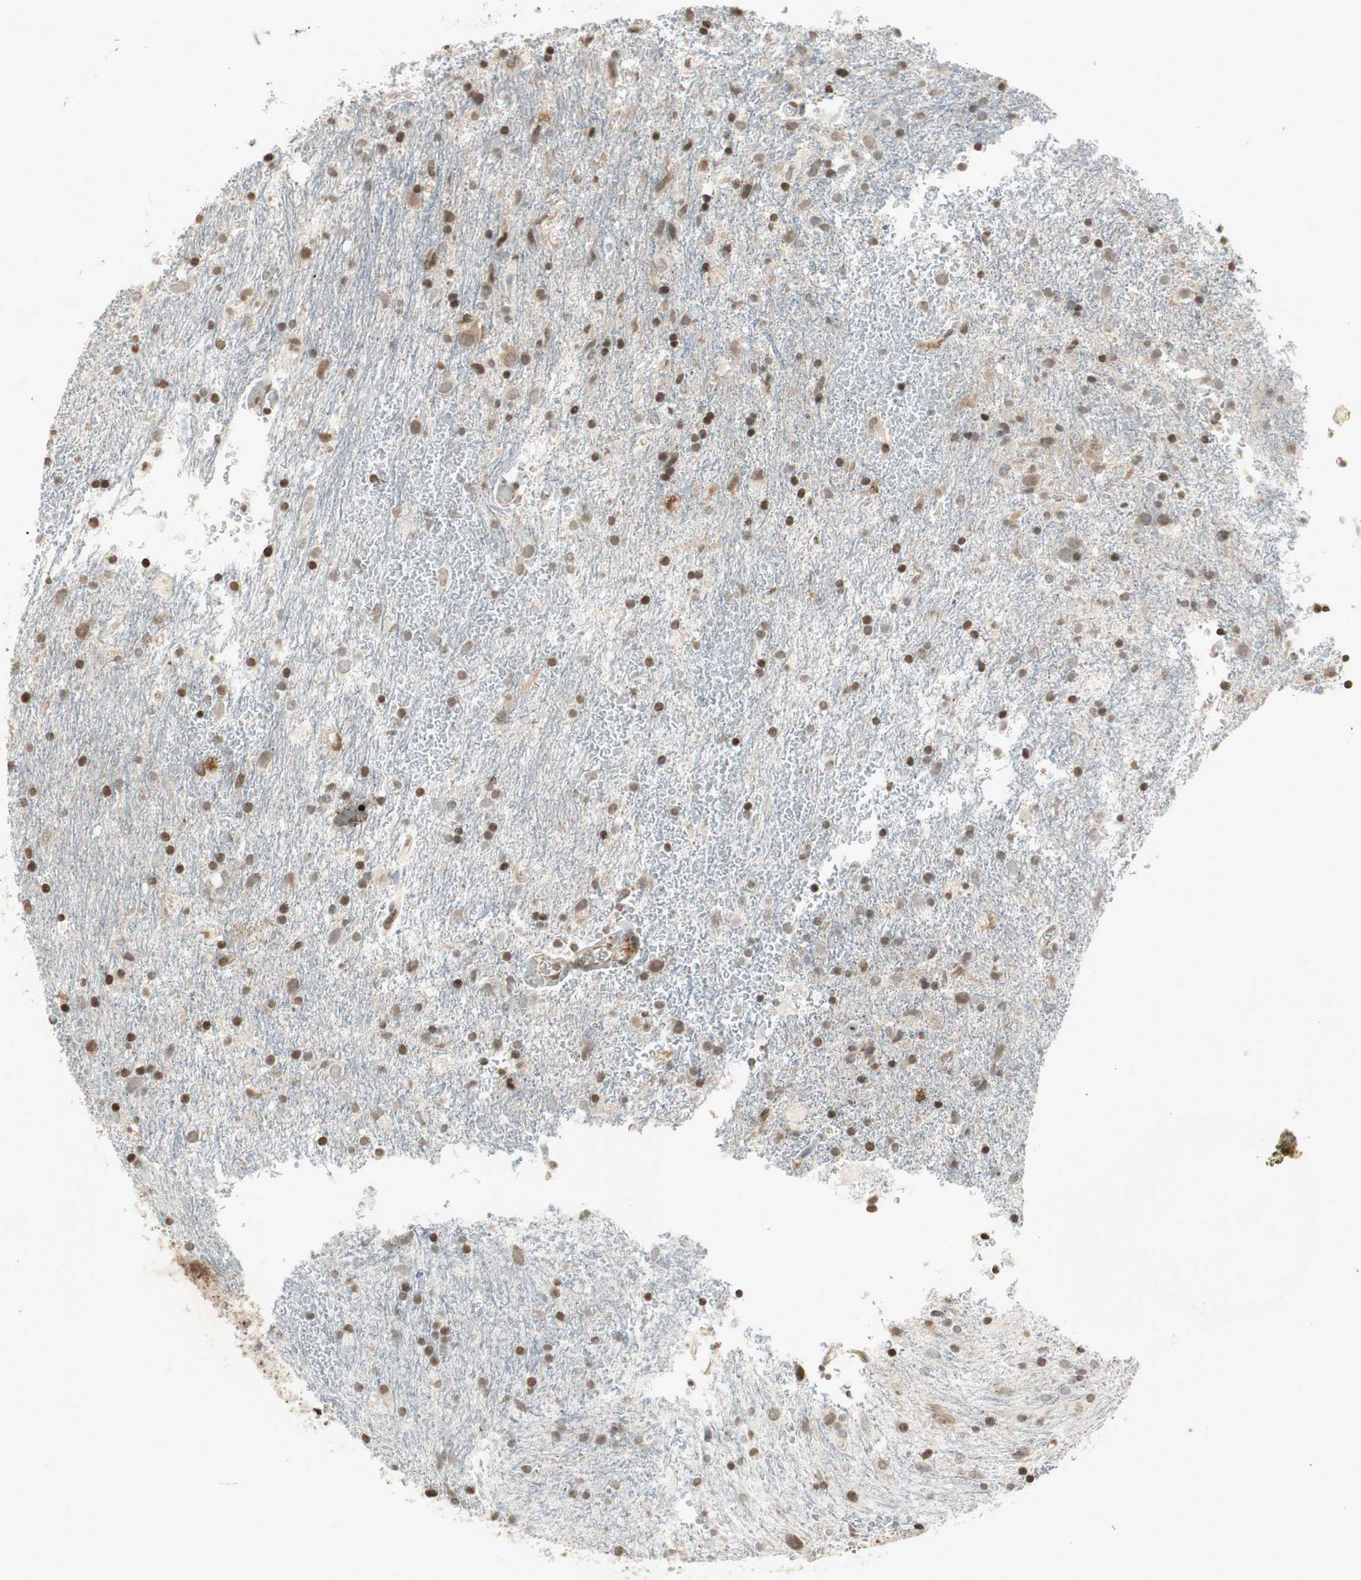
{"staining": {"intensity": "moderate", "quantity": "25%-75%", "location": "nuclear"}, "tissue": "glioma", "cell_type": "Tumor cells", "image_type": "cancer", "snomed": [{"axis": "morphology", "description": "Glioma, malignant, Low grade"}, {"axis": "topography", "description": "Brain"}], "caption": "Tumor cells exhibit medium levels of moderate nuclear staining in about 25%-75% of cells in human malignant glioma (low-grade).", "gene": "PRKG1", "patient": {"sex": "male", "age": 77}}